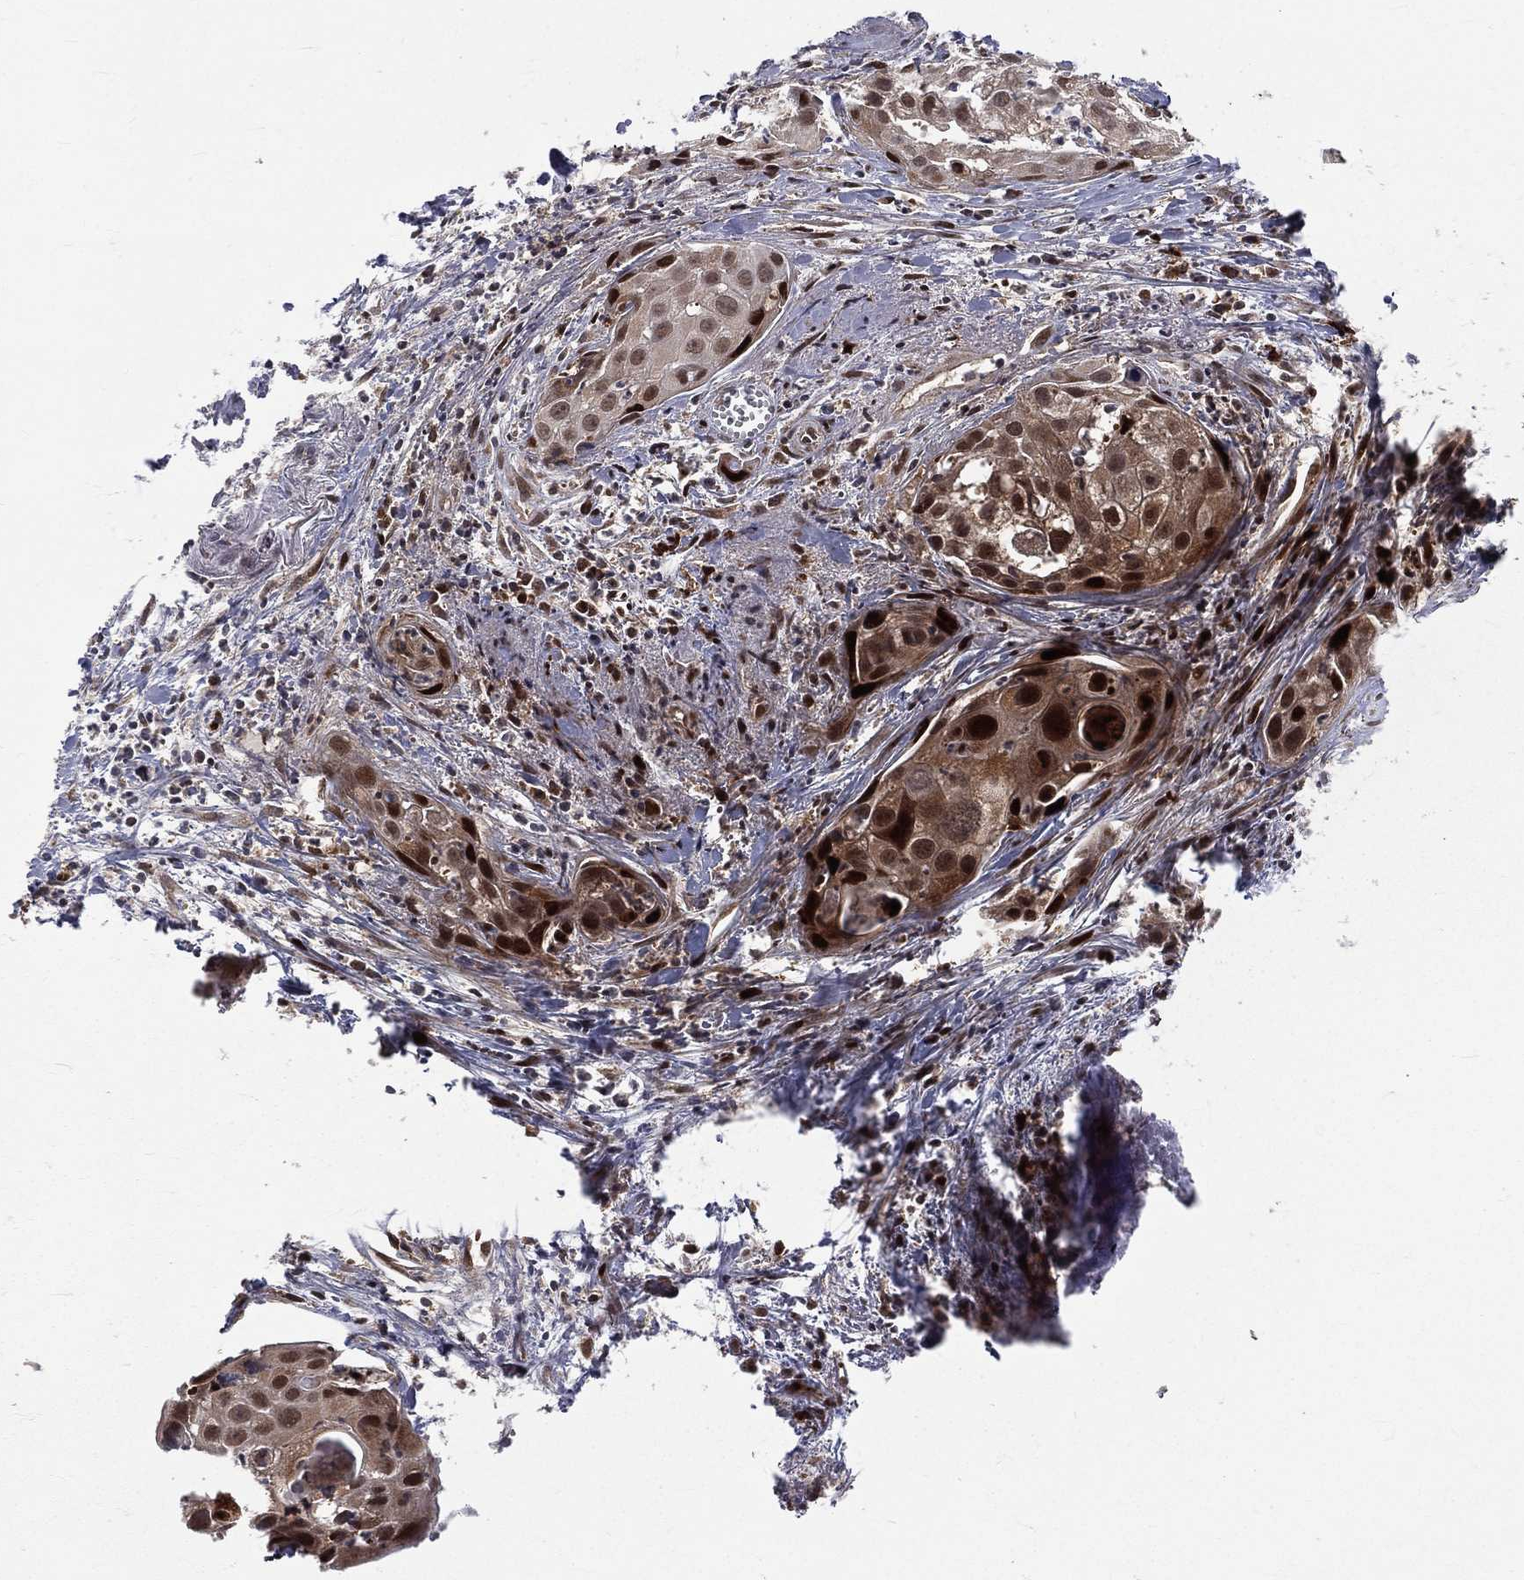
{"staining": {"intensity": "strong", "quantity": "25%-75%", "location": "nuclear"}, "tissue": "cervical cancer", "cell_type": "Tumor cells", "image_type": "cancer", "snomed": [{"axis": "morphology", "description": "Squamous cell carcinoma, NOS"}, {"axis": "topography", "description": "Cervix"}], "caption": "Cervical squamous cell carcinoma stained with a brown dye displays strong nuclear positive staining in approximately 25%-75% of tumor cells.", "gene": "MDM2", "patient": {"sex": "female", "age": 53}}